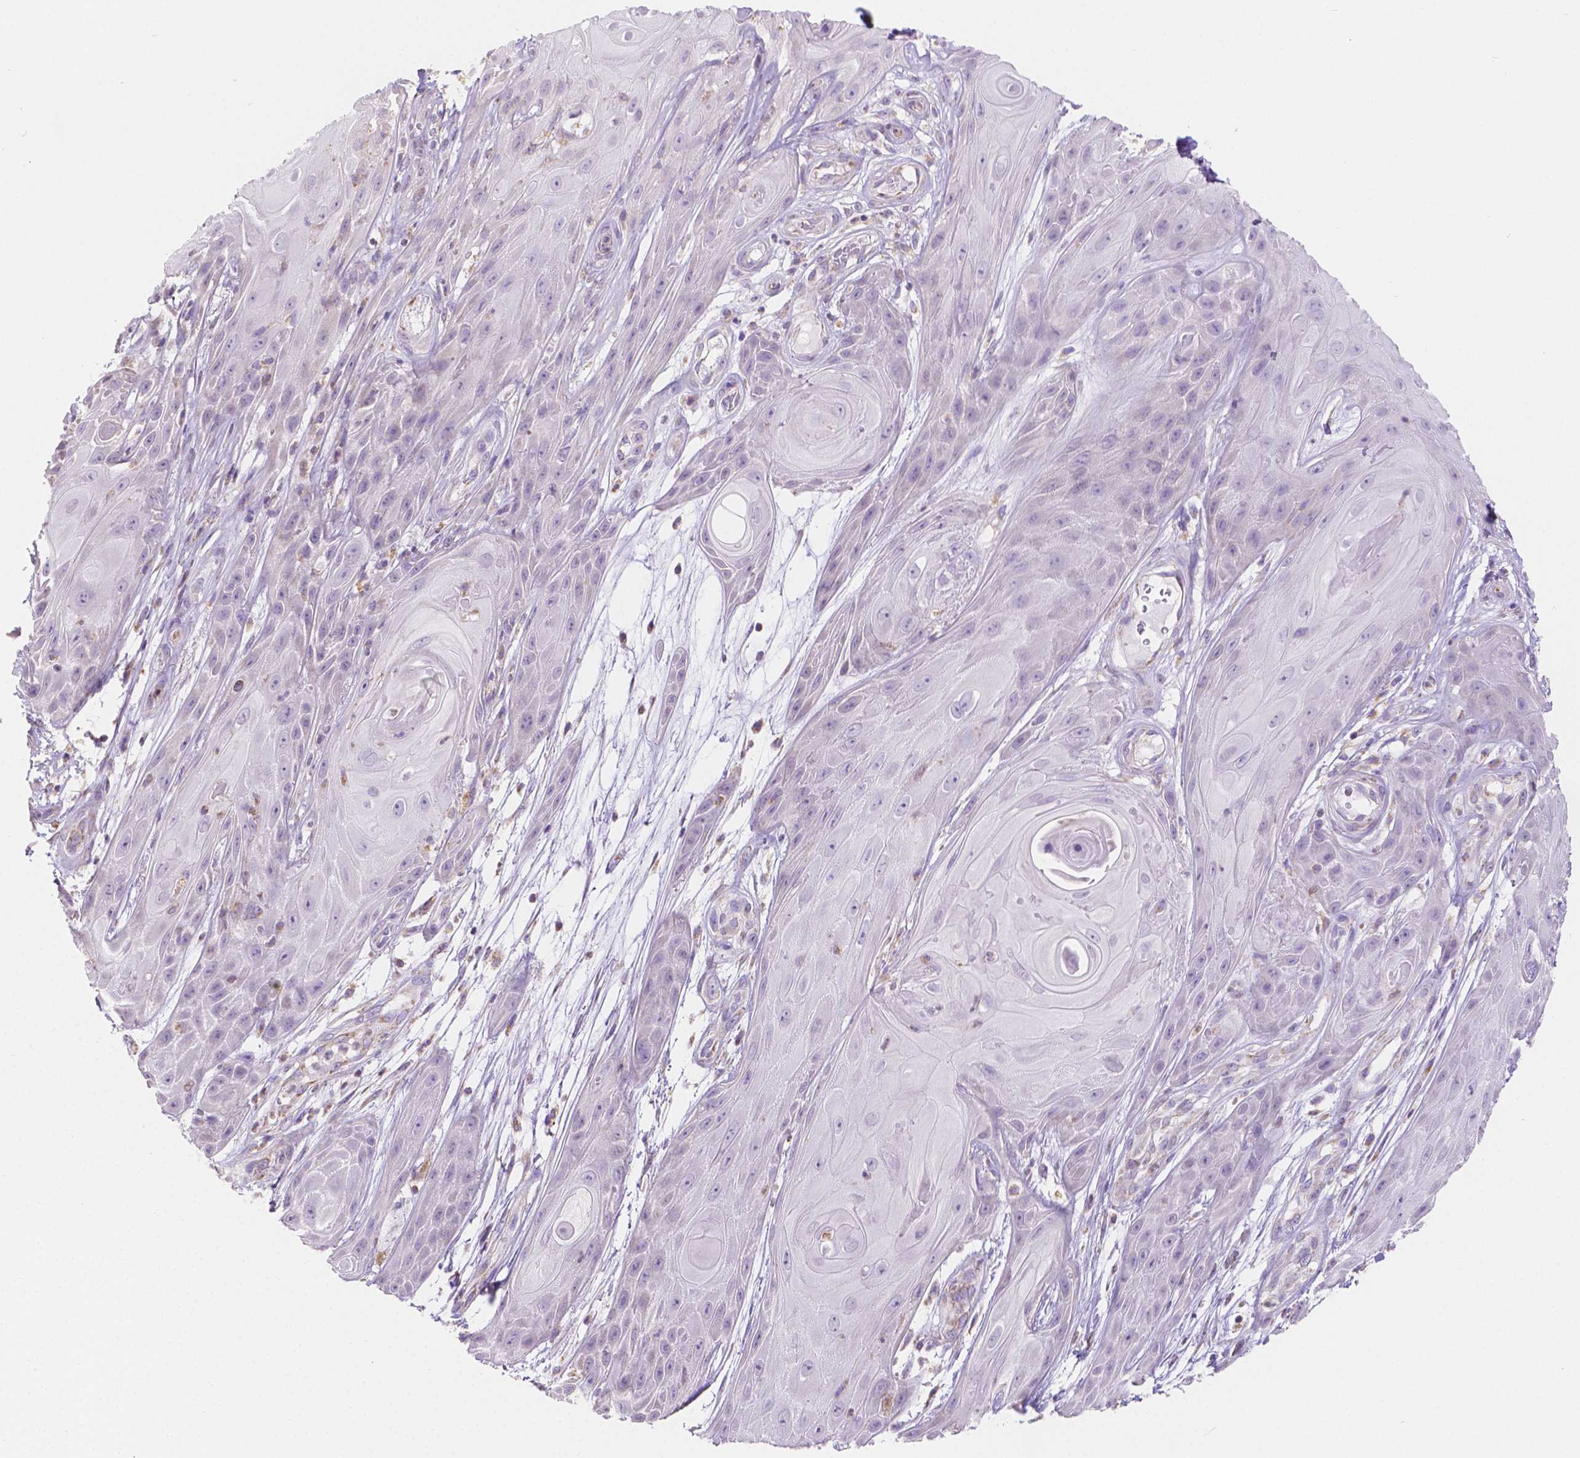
{"staining": {"intensity": "negative", "quantity": "none", "location": "none"}, "tissue": "skin cancer", "cell_type": "Tumor cells", "image_type": "cancer", "snomed": [{"axis": "morphology", "description": "Squamous cell carcinoma, NOS"}, {"axis": "topography", "description": "Skin"}], "caption": "This is an IHC photomicrograph of squamous cell carcinoma (skin). There is no positivity in tumor cells.", "gene": "TMEM130", "patient": {"sex": "male", "age": 62}}